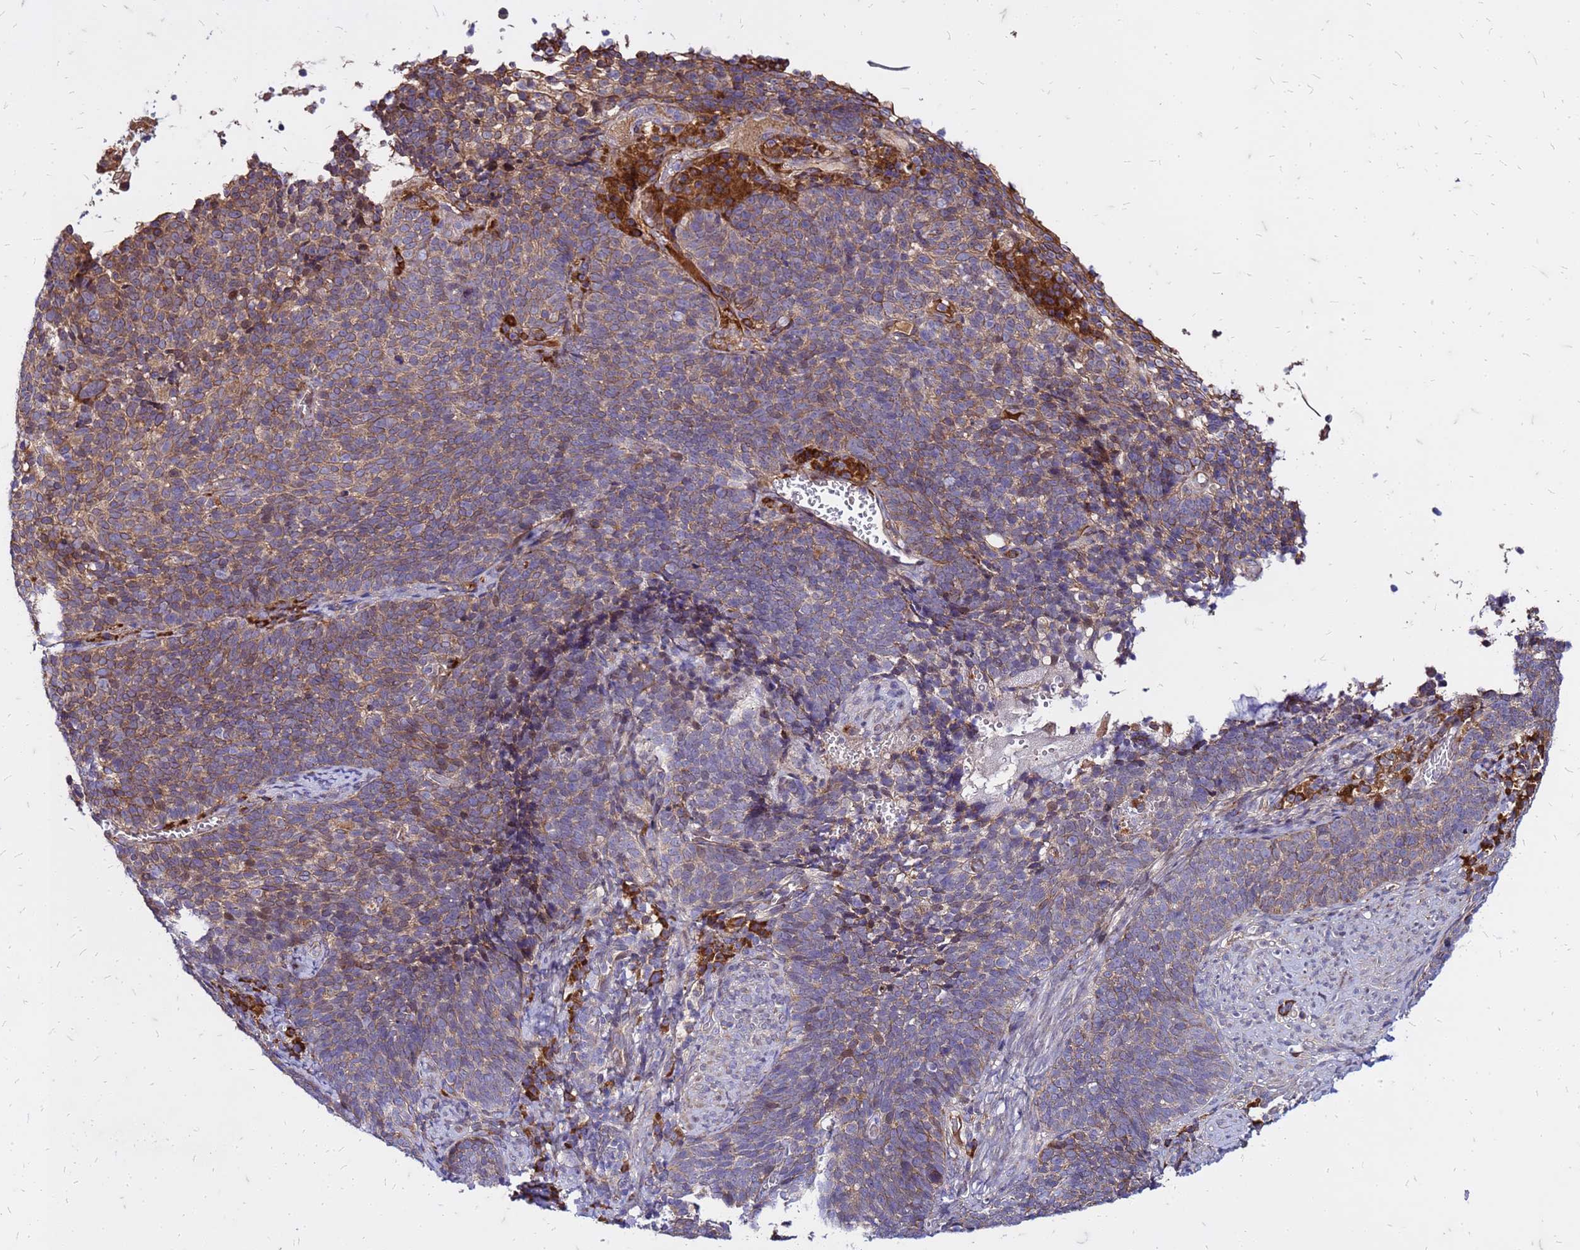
{"staining": {"intensity": "moderate", "quantity": "25%-75%", "location": "cytoplasmic/membranous"}, "tissue": "cervical cancer", "cell_type": "Tumor cells", "image_type": "cancer", "snomed": [{"axis": "morphology", "description": "Normal tissue, NOS"}, {"axis": "morphology", "description": "Squamous cell carcinoma, NOS"}, {"axis": "topography", "description": "Cervix"}], "caption": "Squamous cell carcinoma (cervical) stained with DAB immunohistochemistry displays medium levels of moderate cytoplasmic/membranous staining in about 25%-75% of tumor cells. The protein of interest is stained brown, and the nuclei are stained in blue (DAB IHC with brightfield microscopy, high magnification).", "gene": "VMO1", "patient": {"sex": "female", "age": 39}}